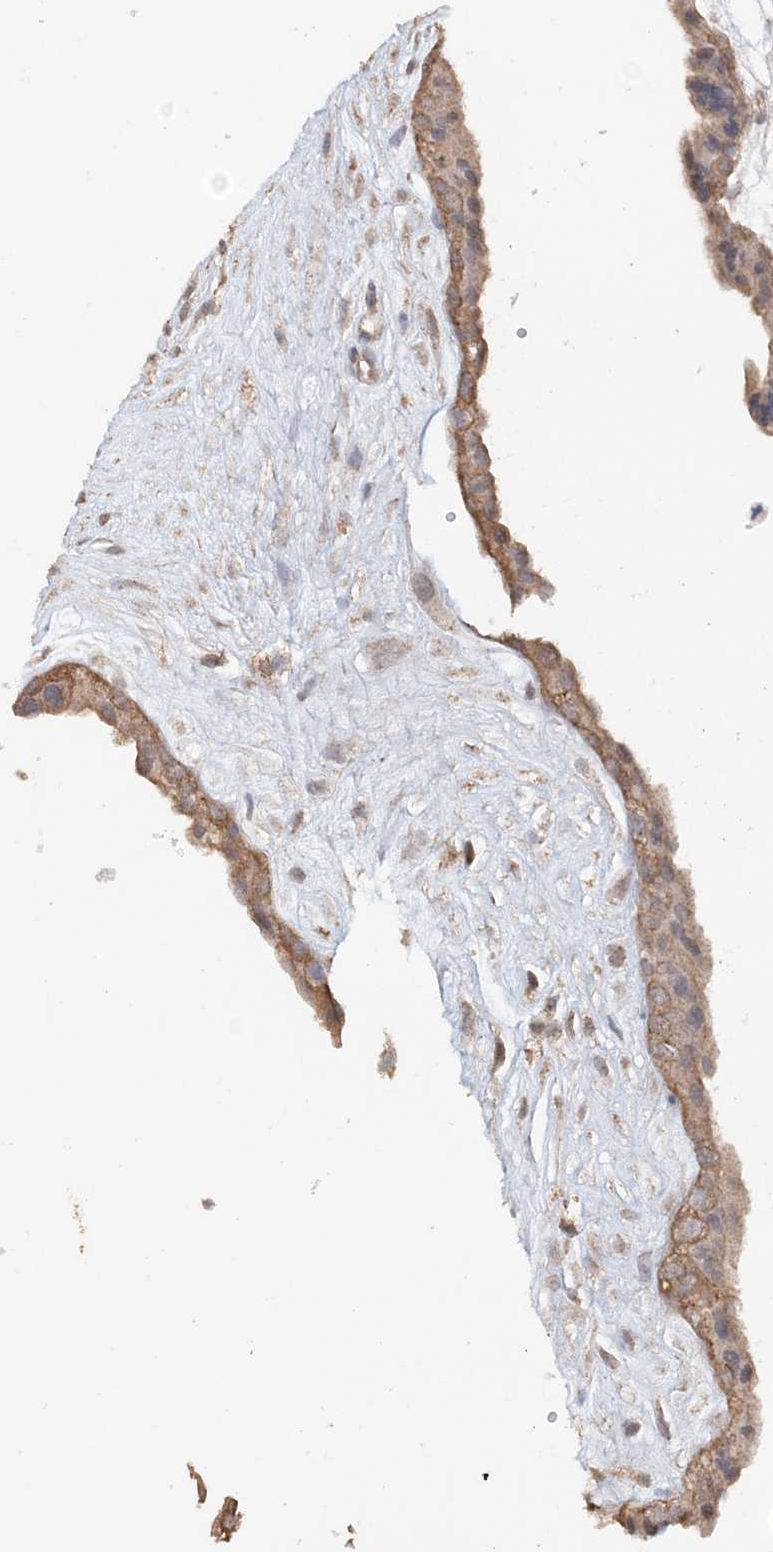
{"staining": {"intensity": "moderate", "quantity": ">75%", "location": "cytoplasmic/membranous"}, "tissue": "placenta", "cell_type": "Decidual cells", "image_type": "normal", "snomed": [{"axis": "morphology", "description": "Normal tissue, NOS"}, {"axis": "topography", "description": "Placenta"}], "caption": "Protein analysis of unremarkable placenta demonstrates moderate cytoplasmic/membranous expression in about >75% of decidual cells. The protein is shown in brown color, while the nuclei are stained blue.", "gene": "FBXO38", "patient": {"sex": "female", "age": 18}}